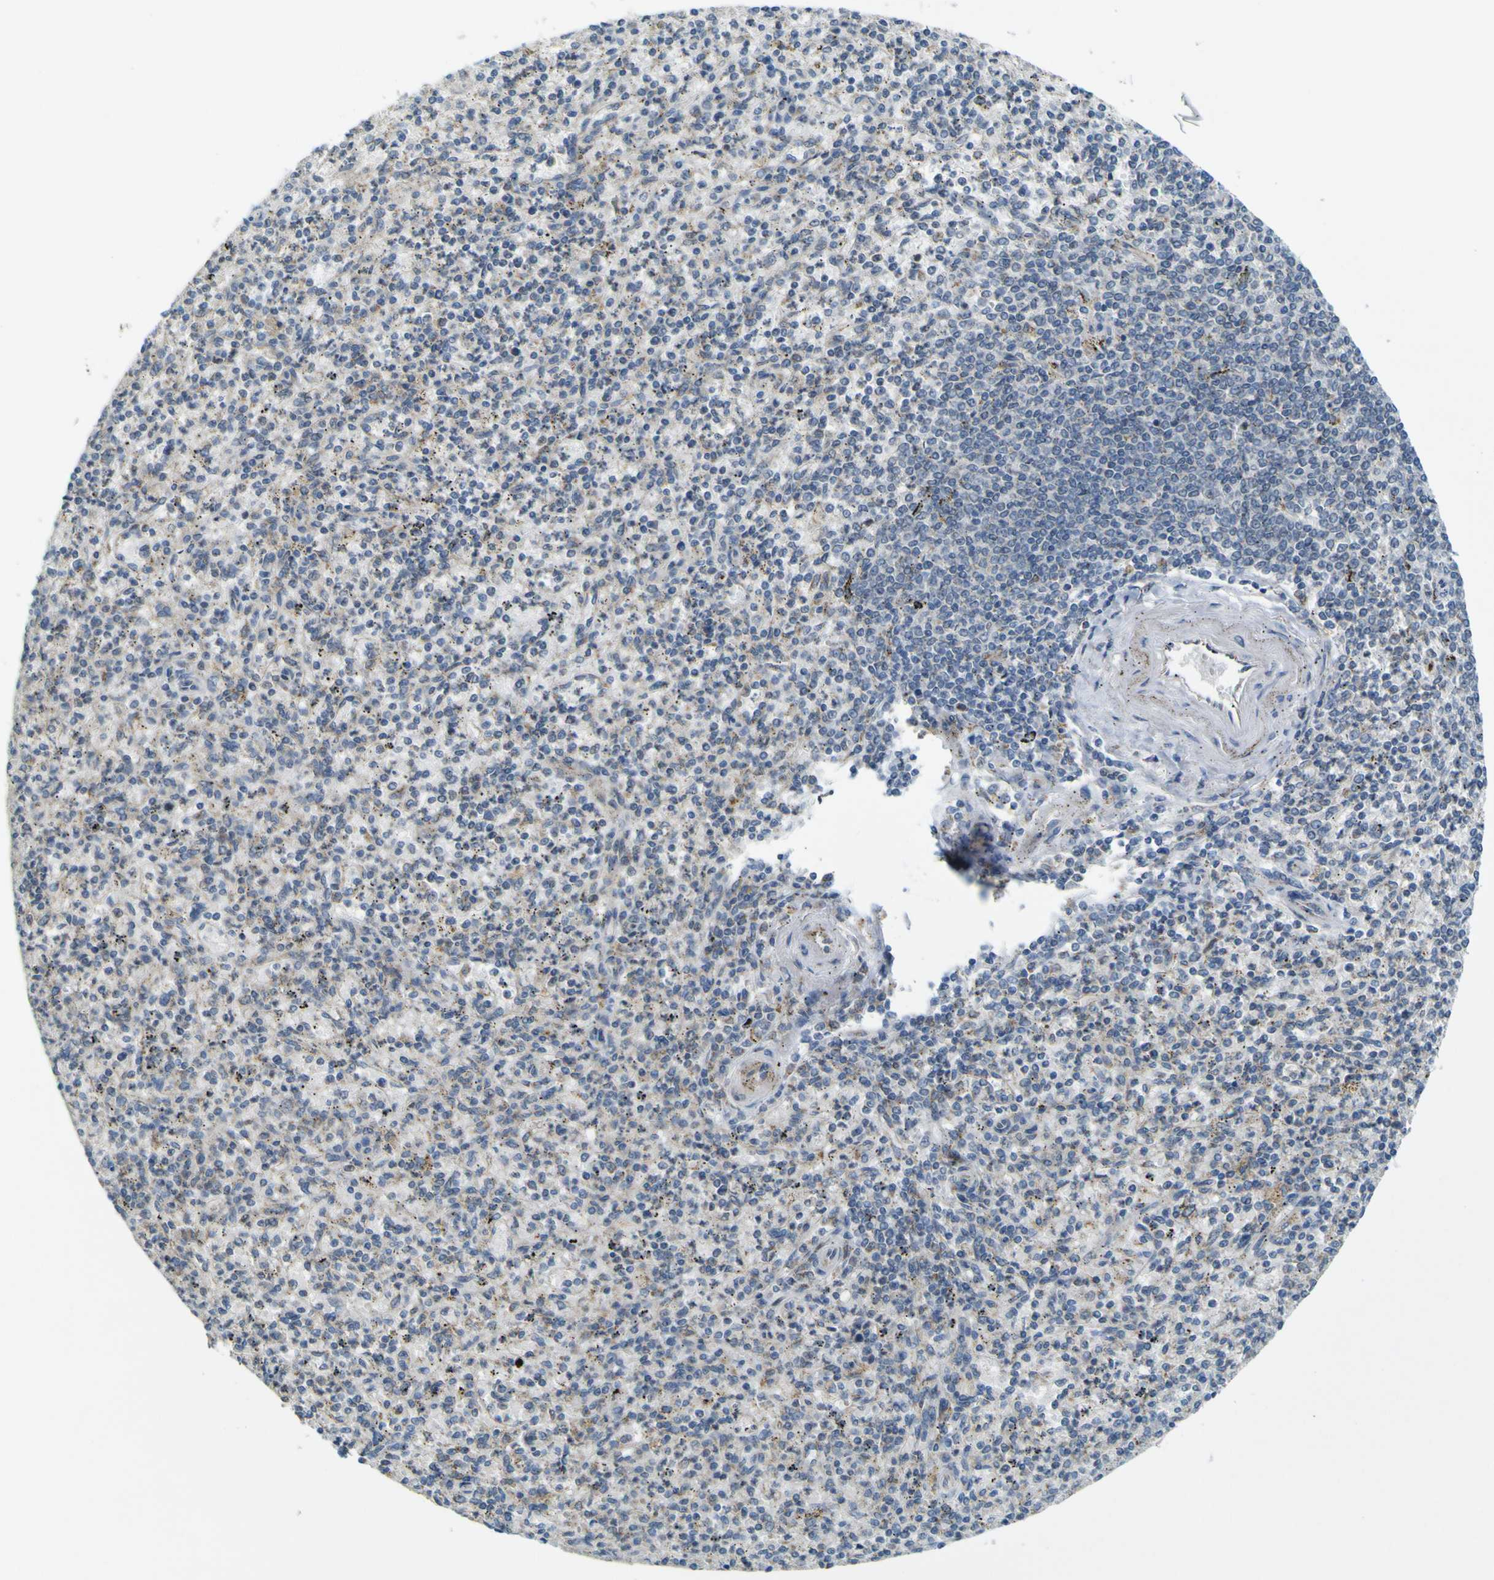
{"staining": {"intensity": "weak", "quantity": ">75%", "location": "cytoplasmic/membranous"}, "tissue": "spleen", "cell_type": "Cells in red pulp", "image_type": "normal", "snomed": [{"axis": "morphology", "description": "Normal tissue, NOS"}, {"axis": "topography", "description": "Spleen"}], "caption": "An immunohistochemistry micrograph of benign tissue is shown. Protein staining in brown shows weak cytoplasmic/membranous positivity in spleen within cells in red pulp. The staining was performed using DAB (3,3'-diaminobenzidine), with brown indicating positive protein expression. Nuclei are stained blue with hematoxylin.", "gene": "ACBD5", "patient": {"sex": "male", "age": 72}}